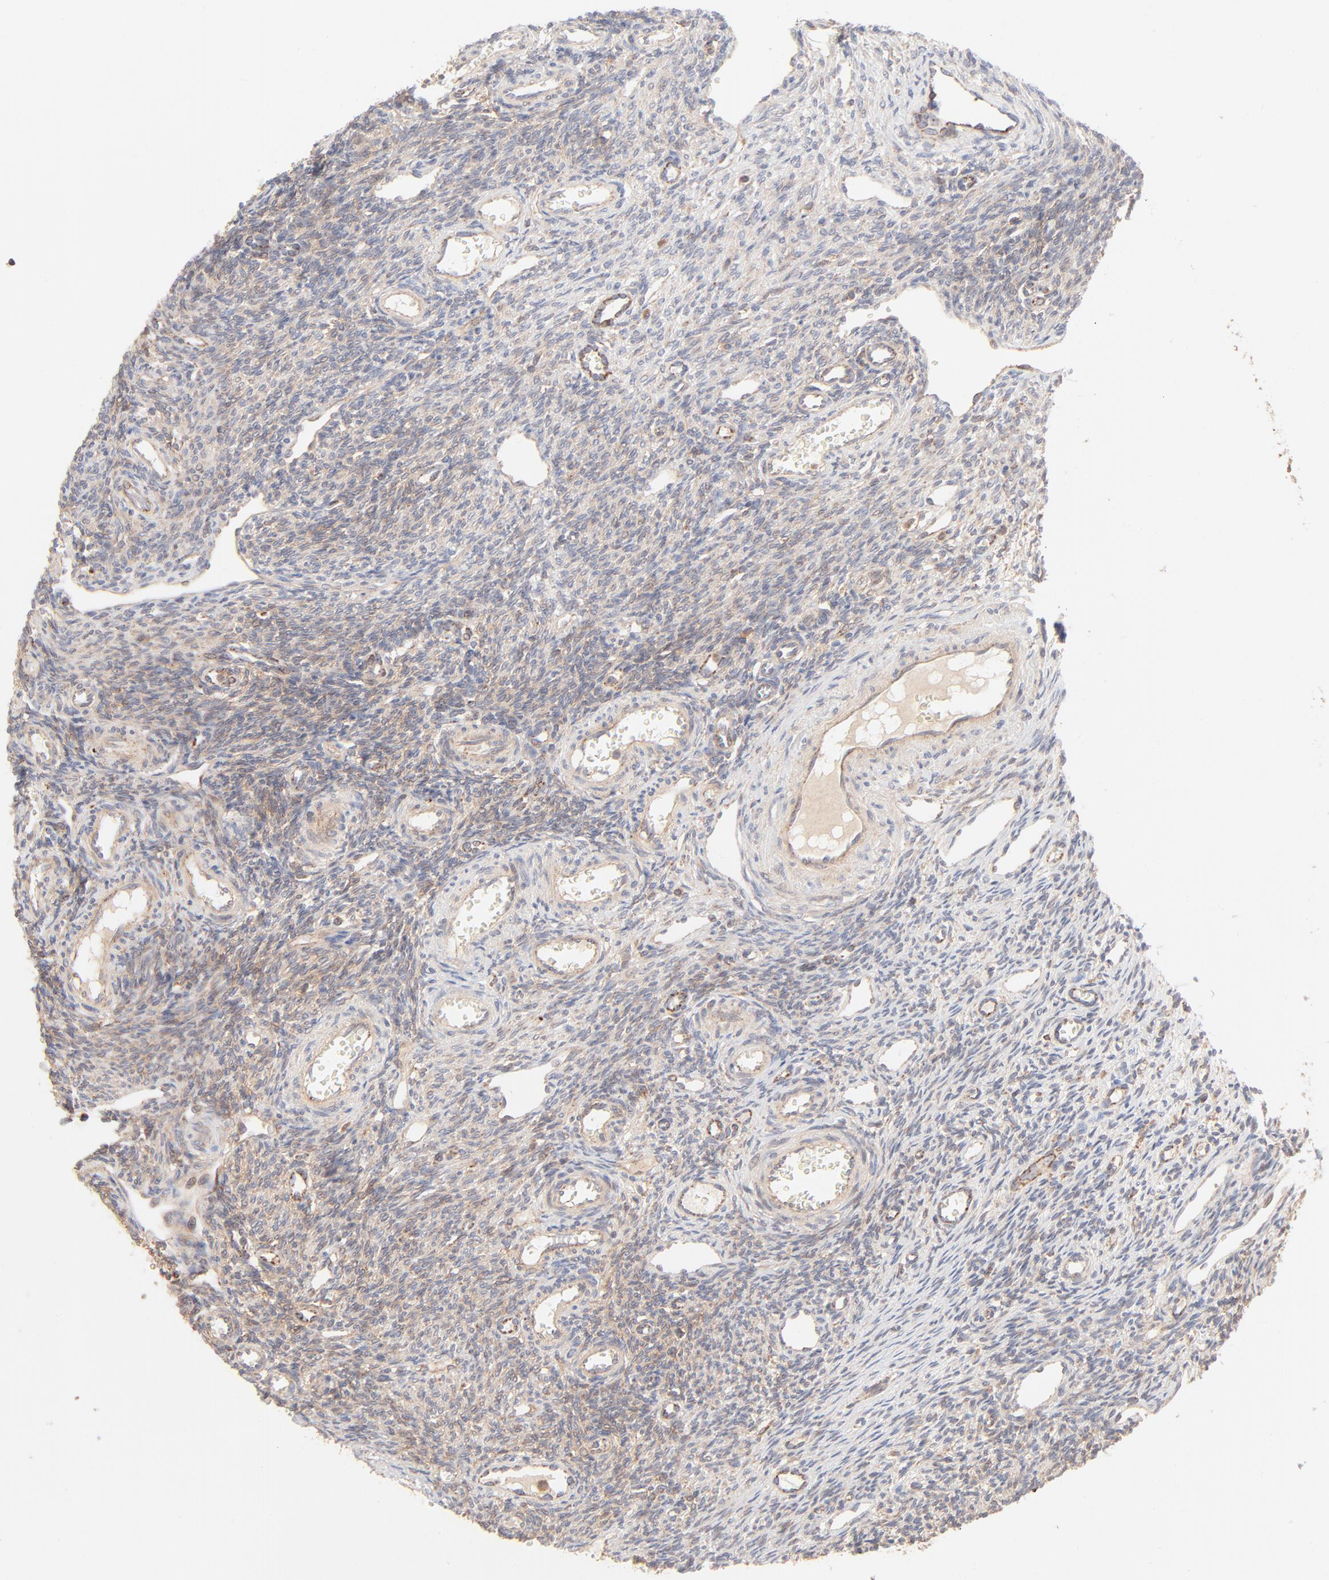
{"staining": {"intensity": "weak", "quantity": ">75%", "location": "cytoplasmic/membranous"}, "tissue": "ovary", "cell_type": "Ovarian stroma cells", "image_type": "normal", "snomed": [{"axis": "morphology", "description": "Normal tissue, NOS"}, {"axis": "topography", "description": "Ovary"}], "caption": "Weak cytoplasmic/membranous protein staining is present in about >75% of ovarian stroma cells in ovary. (DAB (3,3'-diaminobenzidine) IHC with brightfield microscopy, high magnification).", "gene": "CSPG4", "patient": {"sex": "female", "age": 33}}